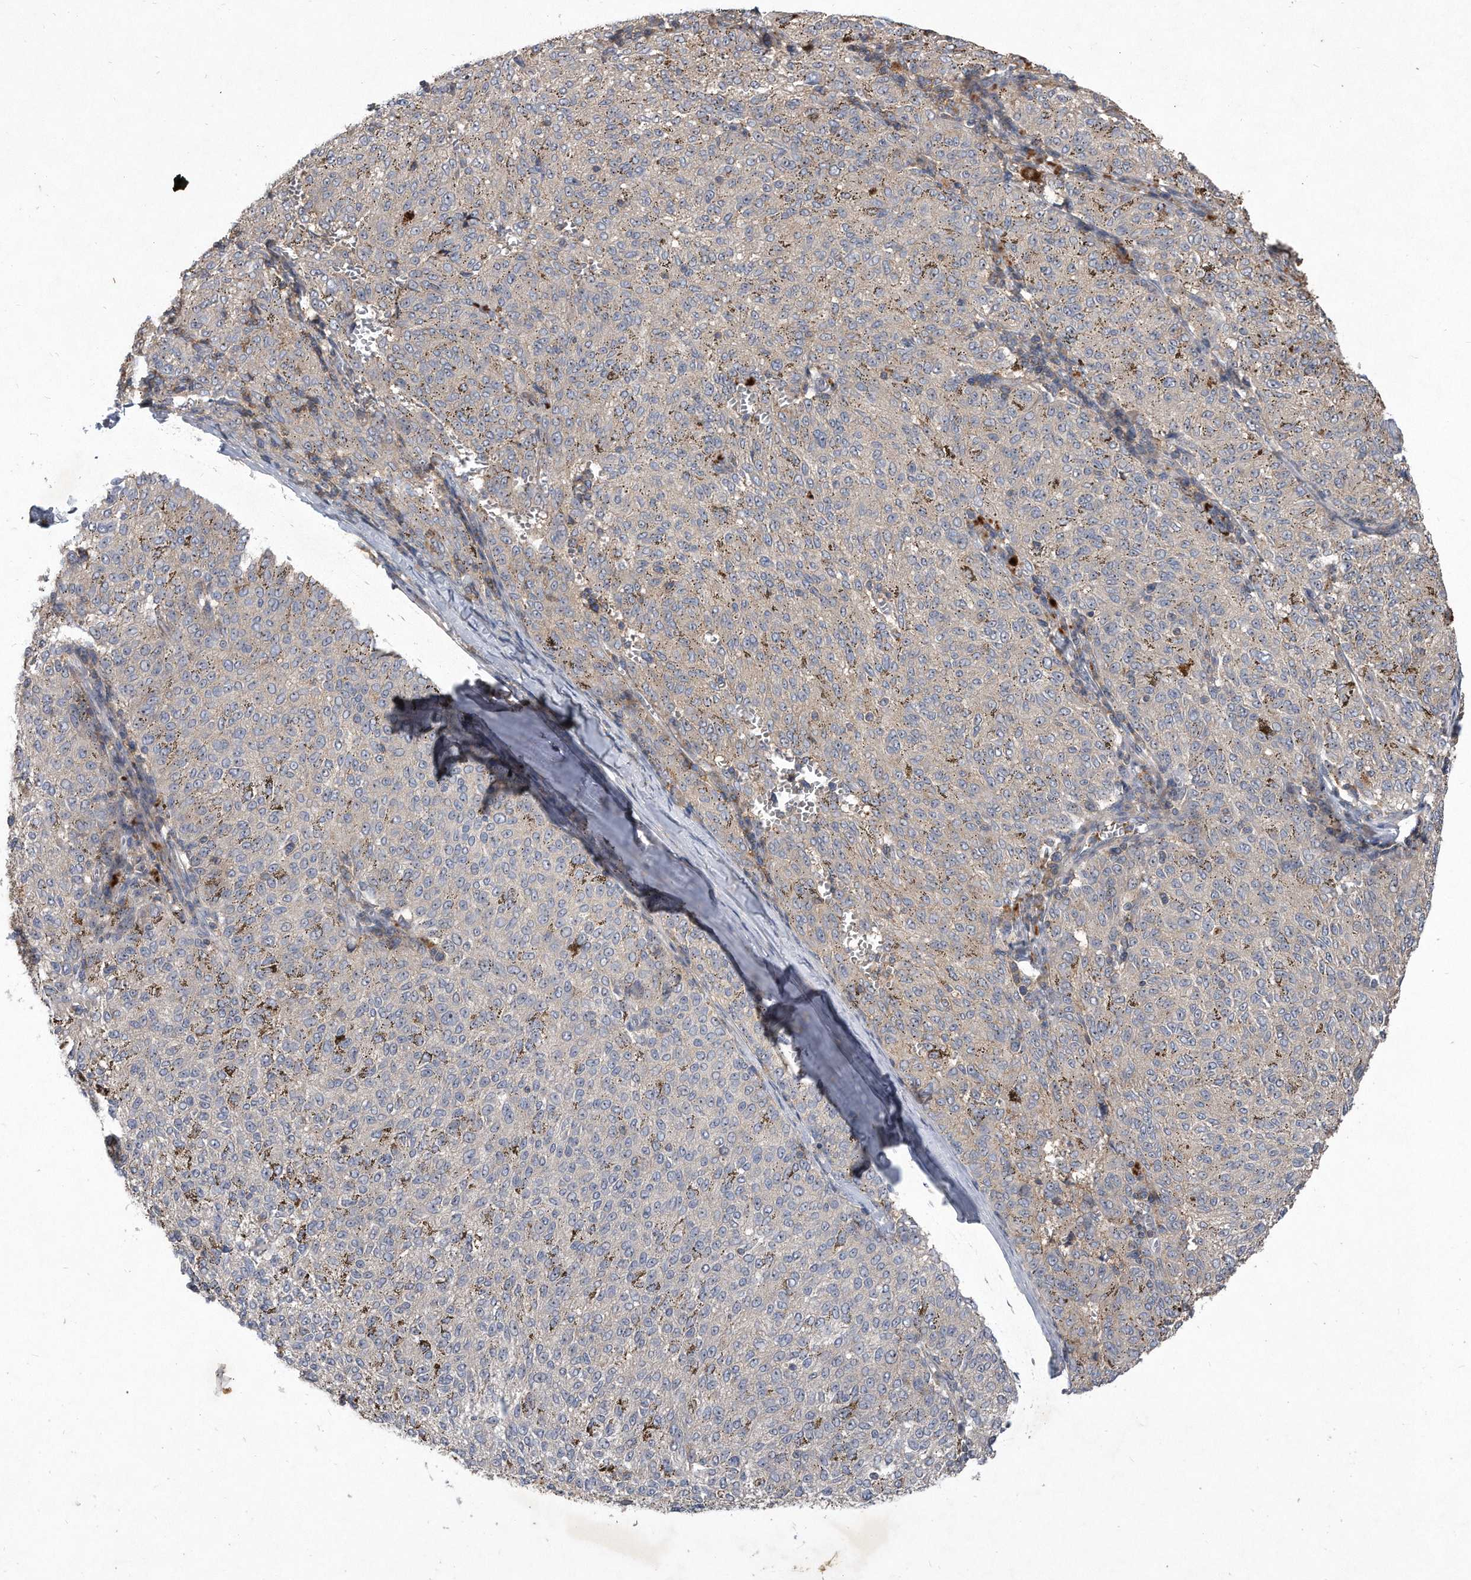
{"staining": {"intensity": "negative", "quantity": "none", "location": "none"}, "tissue": "melanoma", "cell_type": "Tumor cells", "image_type": "cancer", "snomed": [{"axis": "morphology", "description": "Malignant melanoma, NOS"}, {"axis": "topography", "description": "Skin"}], "caption": "Immunohistochemical staining of human malignant melanoma demonstrates no significant staining in tumor cells.", "gene": "PGBD2", "patient": {"sex": "female", "age": 72}}